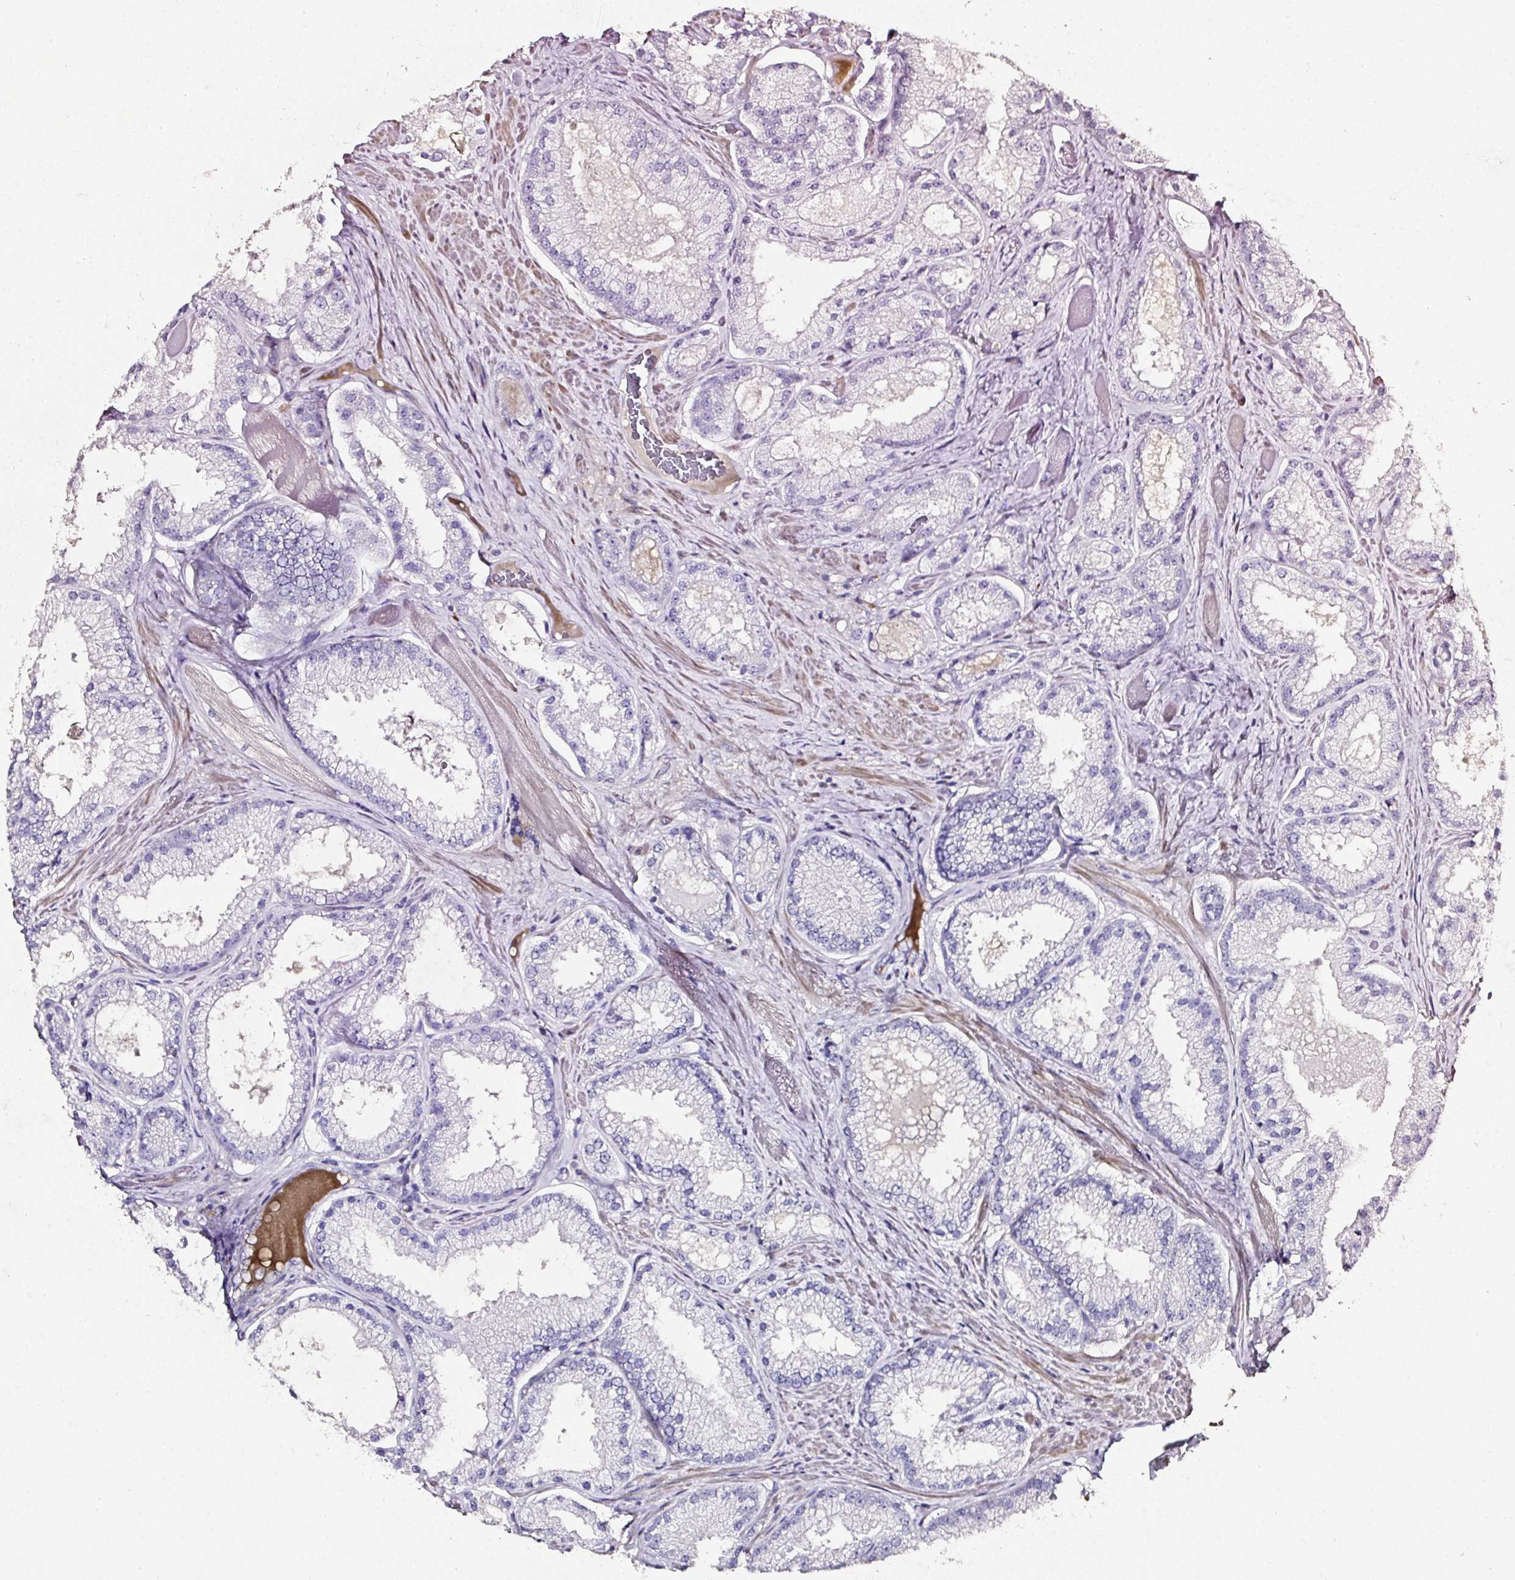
{"staining": {"intensity": "negative", "quantity": "none", "location": "none"}, "tissue": "prostate cancer", "cell_type": "Tumor cells", "image_type": "cancer", "snomed": [{"axis": "morphology", "description": "Adenocarcinoma, High grade"}, {"axis": "topography", "description": "Prostate"}], "caption": "Immunohistochemistry image of human adenocarcinoma (high-grade) (prostate) stained for a protein (brown), which demonstrates no staining in tumor cells.", "gene": "A1CF", "patient": {"sex": "male", "age": 68}}